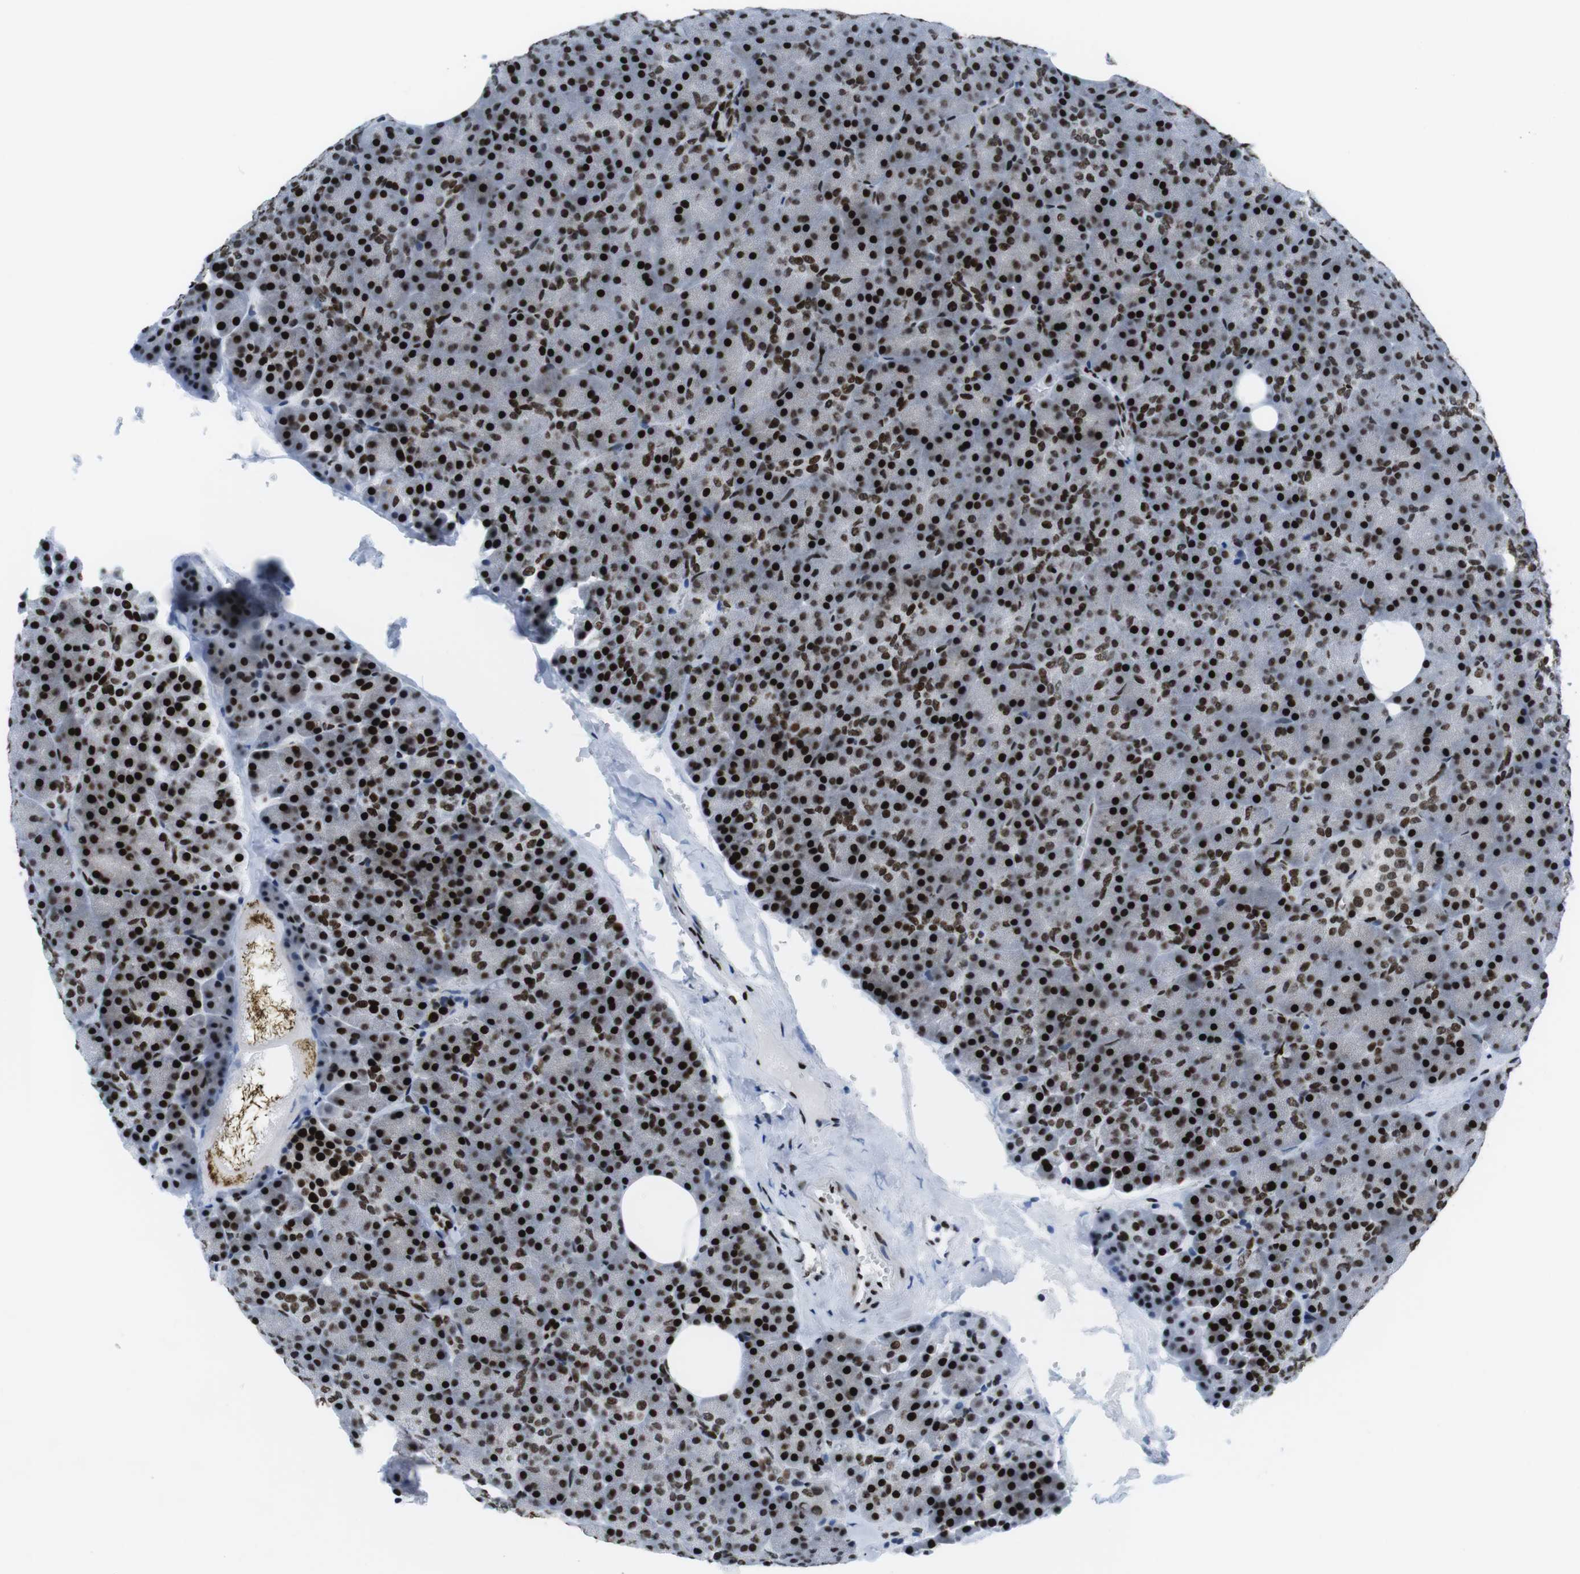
{"staining": {"intensity": "strong", "quantity": ">75%", "location": "nuclear"}, "tissue": "pancreas", "cell_type": "Exocrine glandular cells", "image_type": "normal", "snomed": [{"axis": "morphology", "description": "Normal tissue, NOS"}, {"axis": "topography", "description": "Pancreas"}], "caption": "IHC image of normal pancreas: human pancreas stained using IHC exhibits high levels of strong protein expression localized specifically in the nuclear of exocrine glandular cells, appearing as a nuclear brown color.", "gene": "CITED2", "patient": {"sex": "female", "age": 35}}